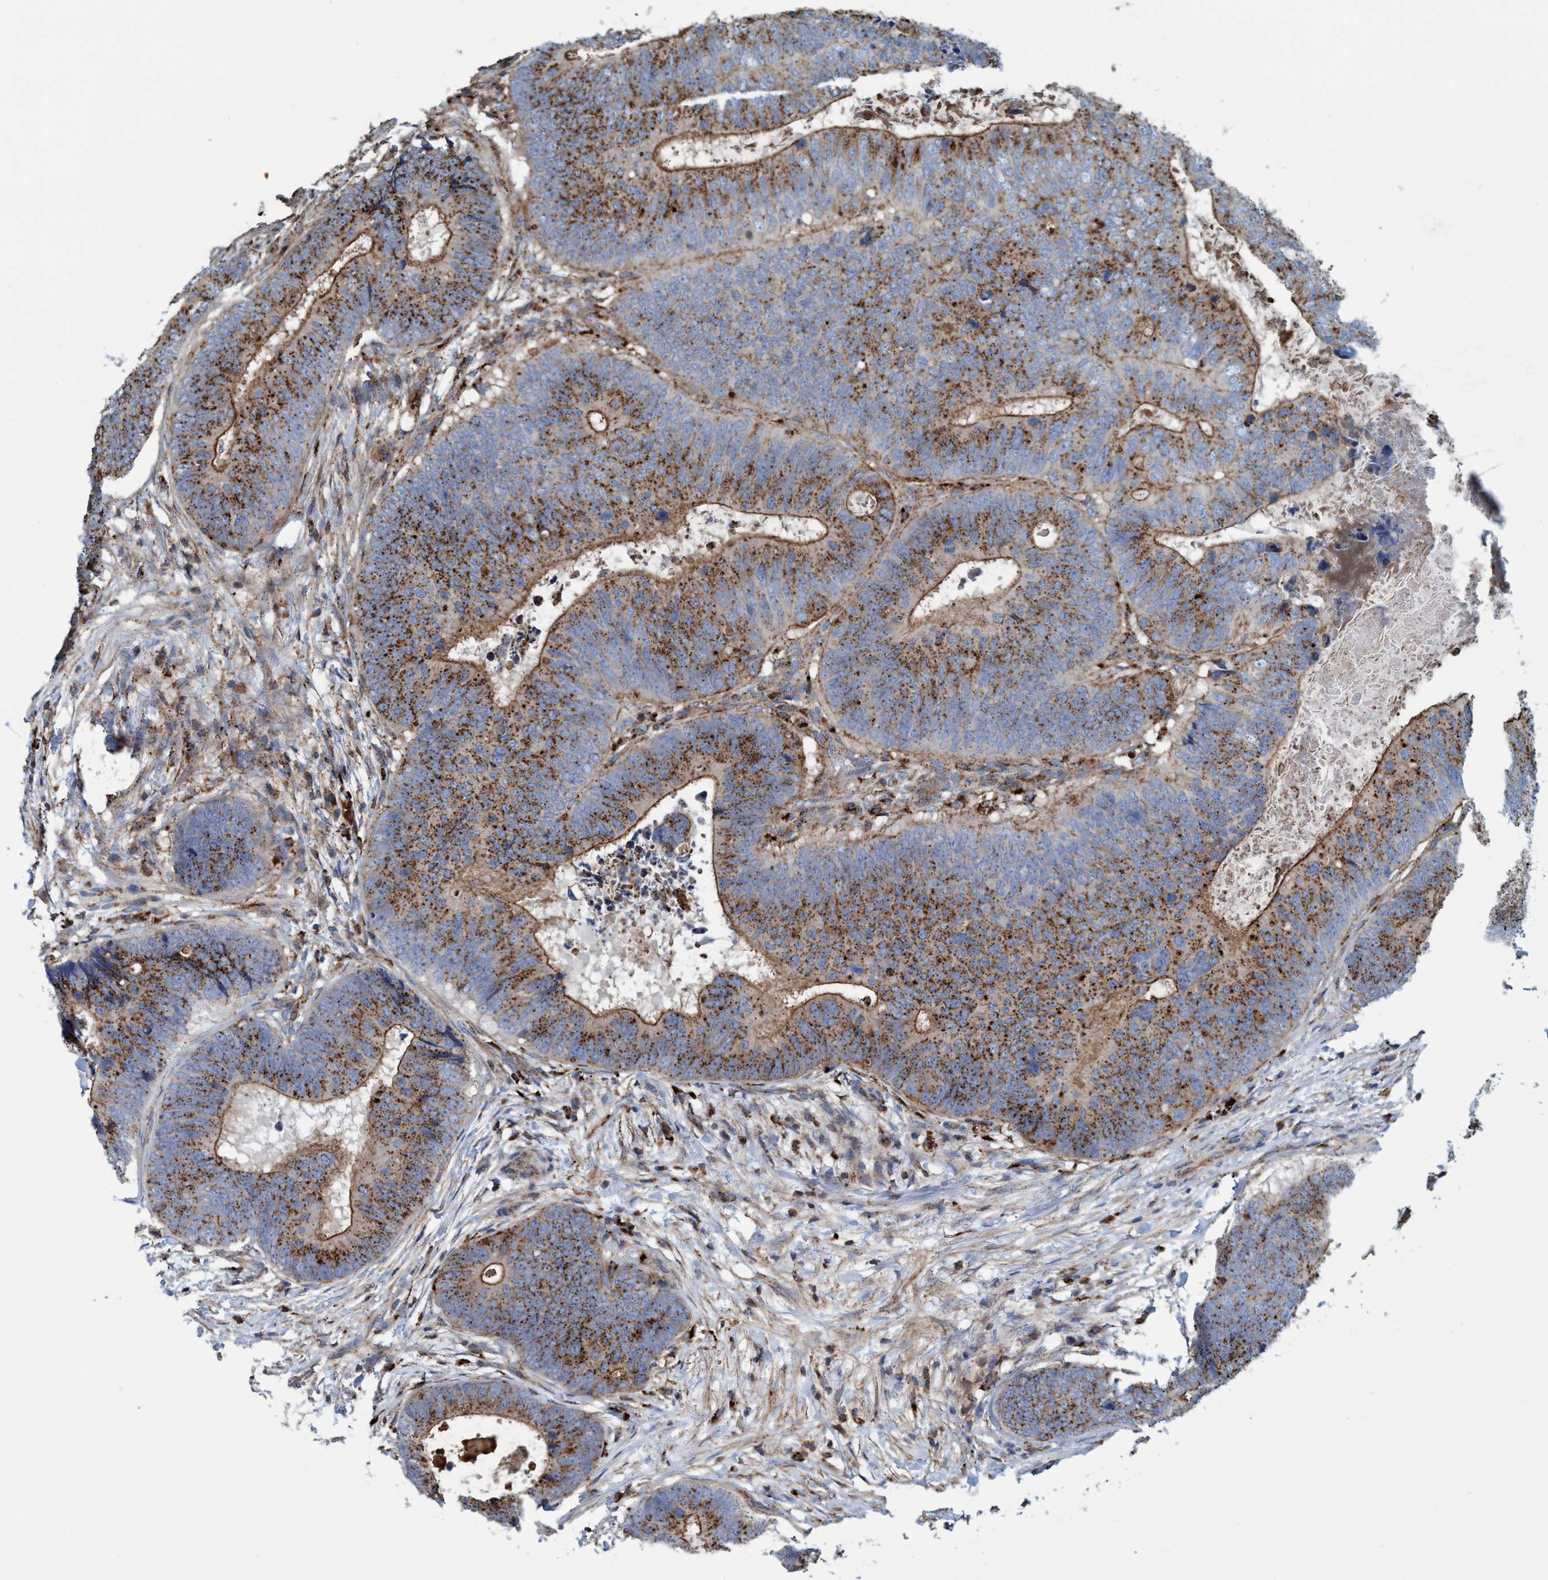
{"staining": {"intensity": "moderate", "quantity": ">75%", "location": "cytoplasmic/membranous"}, "tissue": "colorectal cancer", "cell_type": "Tumor cells", "image_type": "cancer", "snomed": [{"axis": "morphology", "description": "Adenocarcinoma, NOS"}, {"axis": "topography", "description": "Colon"}], "caption": "IHC (DAB (3,3'-diaminobenzidine)) staining of adenocarcinoma (colorectal) displays moderate cytoplasmic/membranous protein staining in about >75% of tumor cells. (DAB (3,3'-diaminobenzidine) = brown stain, brightfield microscopy at high magnification).", "gene": "TRIM65", "patient": {"sex": "male", "age": 56}}